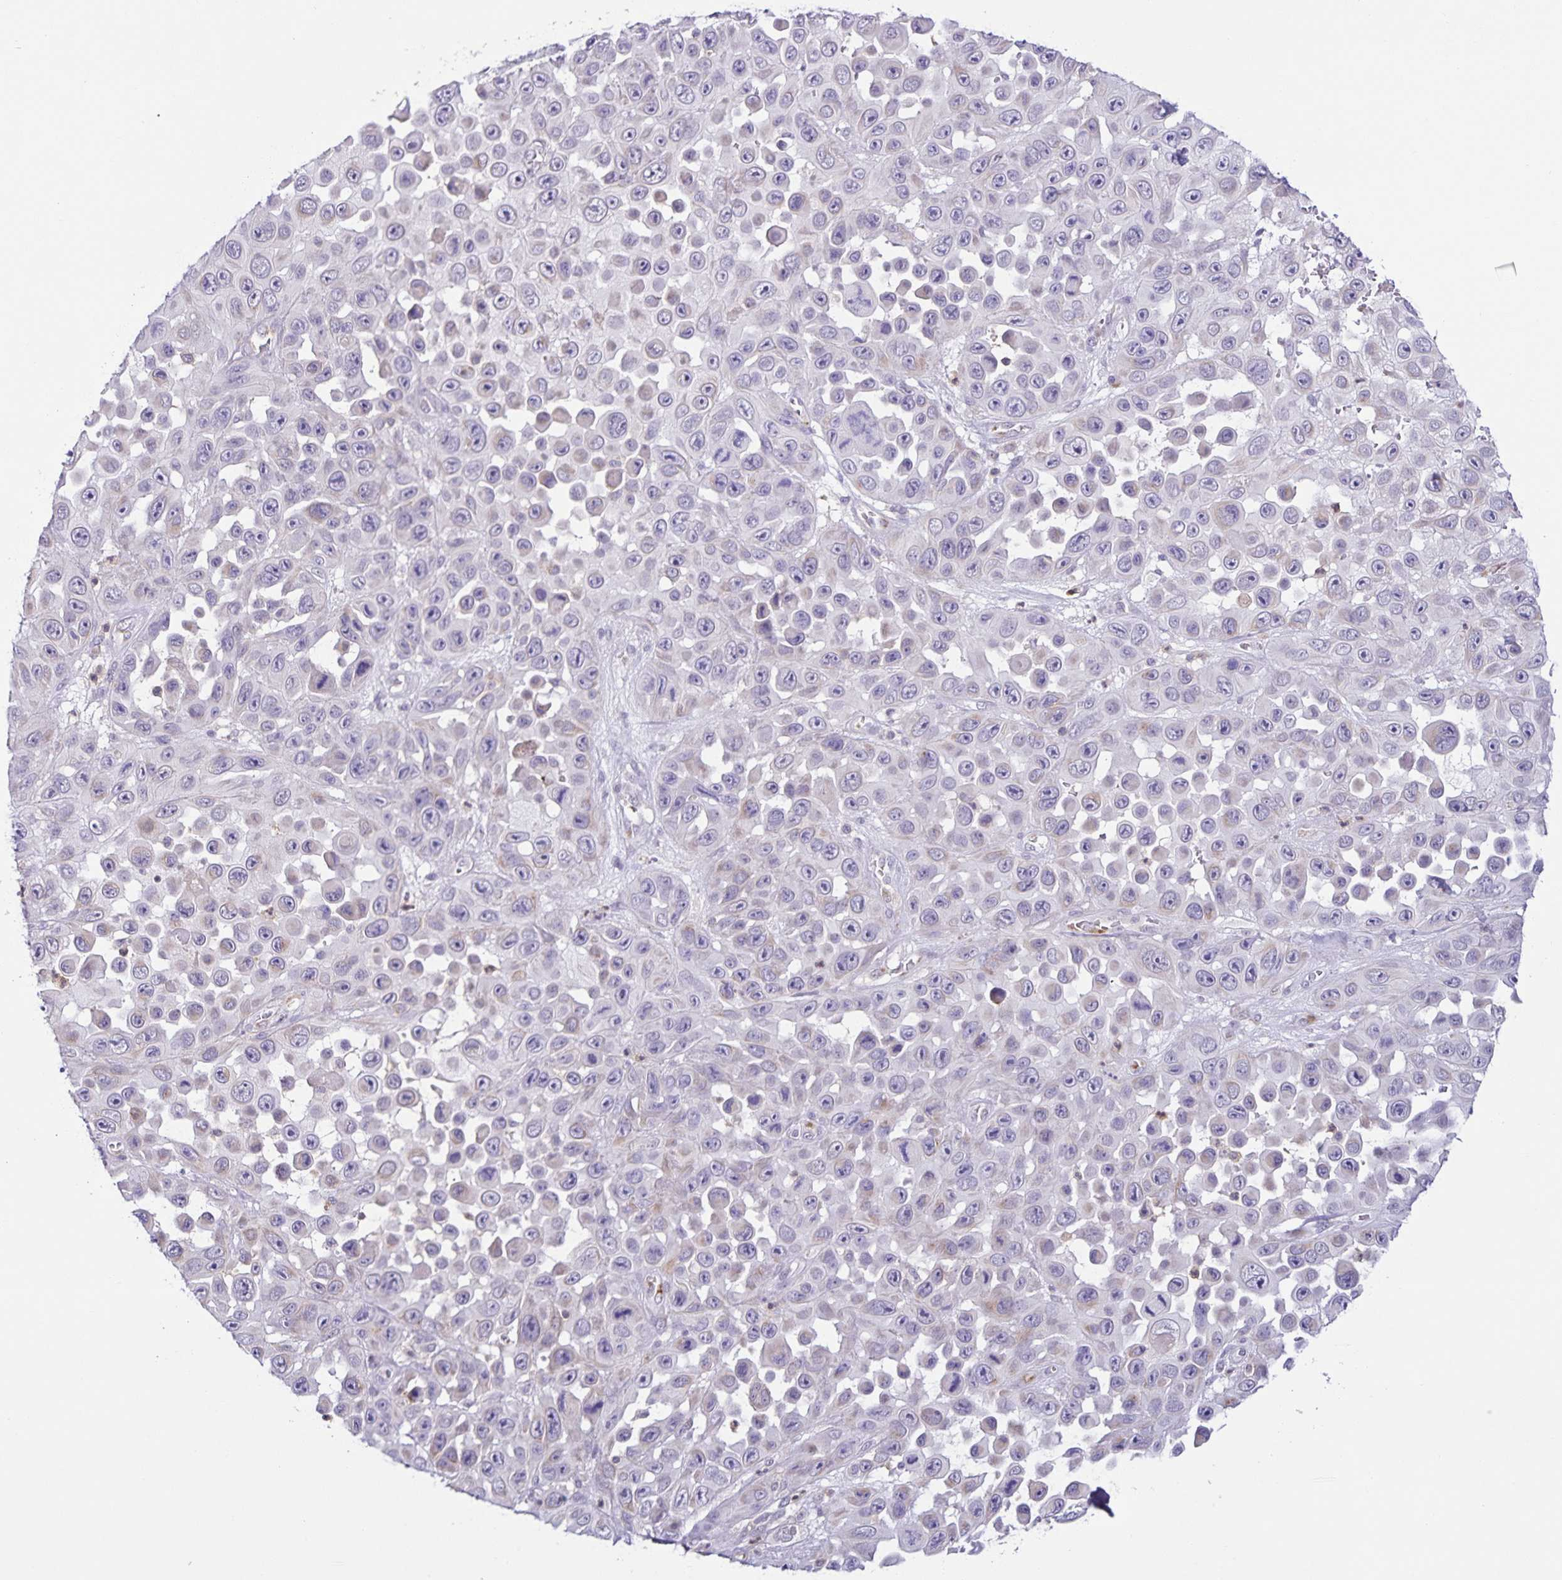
{"staining": {"intensity": "negative", "quantity": "none", "location": "none"}, "tissue": "skin cancer", "cell_type": "Tumor cells", "image_type": "cancer", "snomed": [{"axis": "morphology", "description": "Squamous cell carcinoma, NOS"}, {"axis": "topography", "description": "Skin"}], "caption": "The immunohistochemistry photomicrograph has no significant positivity in tumor cells of skin squamous cell carcinoma tissue.", "gene": "STPG4", "patient": {"sex": "male", "age": 81}}